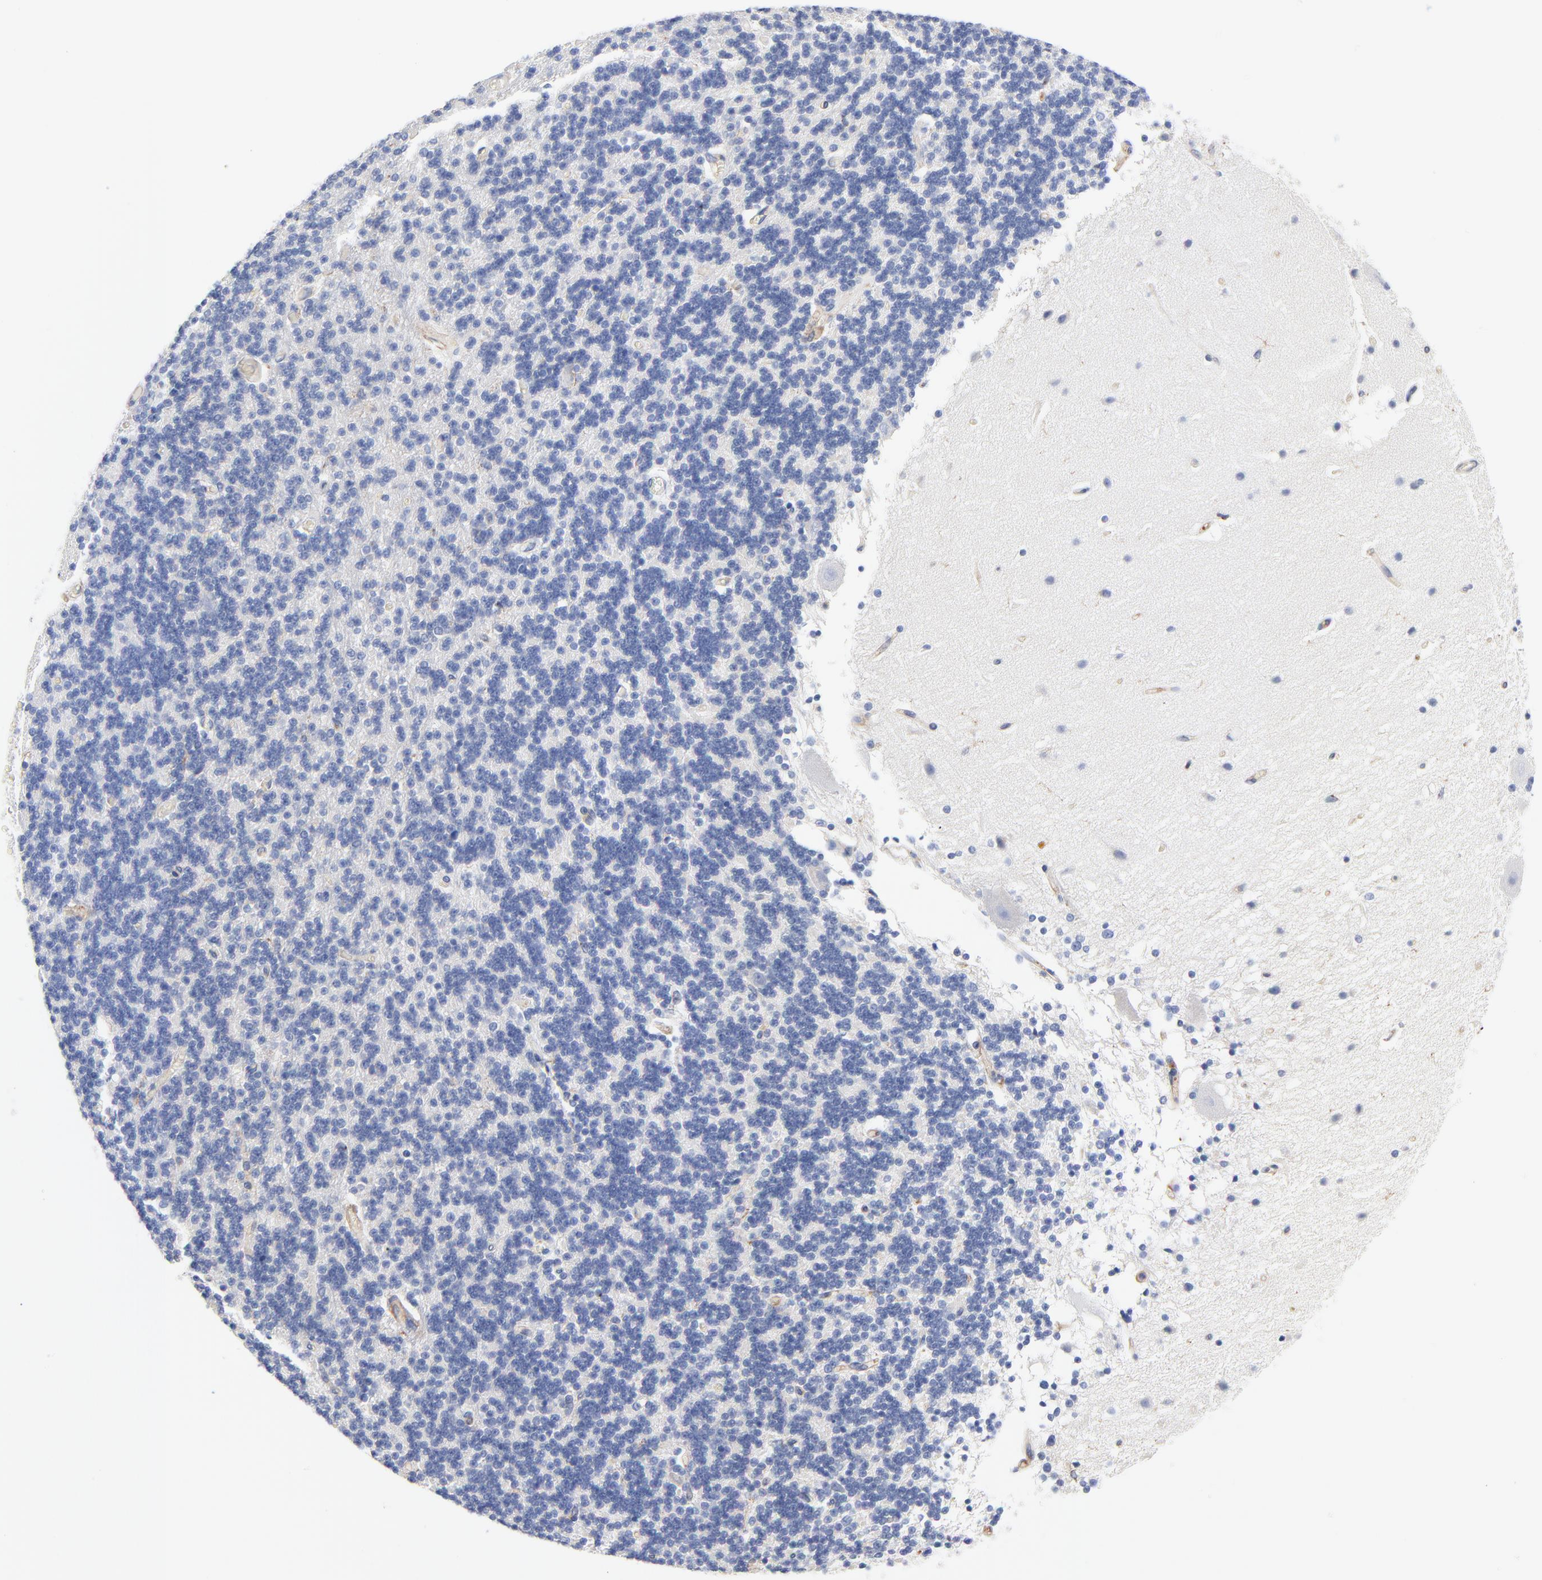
{"staining": {"intensity": "negative", "quantity": "none", "location": "none"}, "tissue": "cerebellum", "cell_type": "Cells in granular layer", "image_type": "normal", "snomed": [{"axis": "morphology", "description": "Normal tissue, NOS"}, {"axis": "topography", "description": "Cerebellum"}], "caption": "Unremarkable cerebellum was stained to show a protein in brown. There is no significant expression in cells in granular layer. (Brightfield microscopy of DAB IHC at high magnification).", "gene": "CD2AP", "patient": {"sex": "female", "age": 54}}